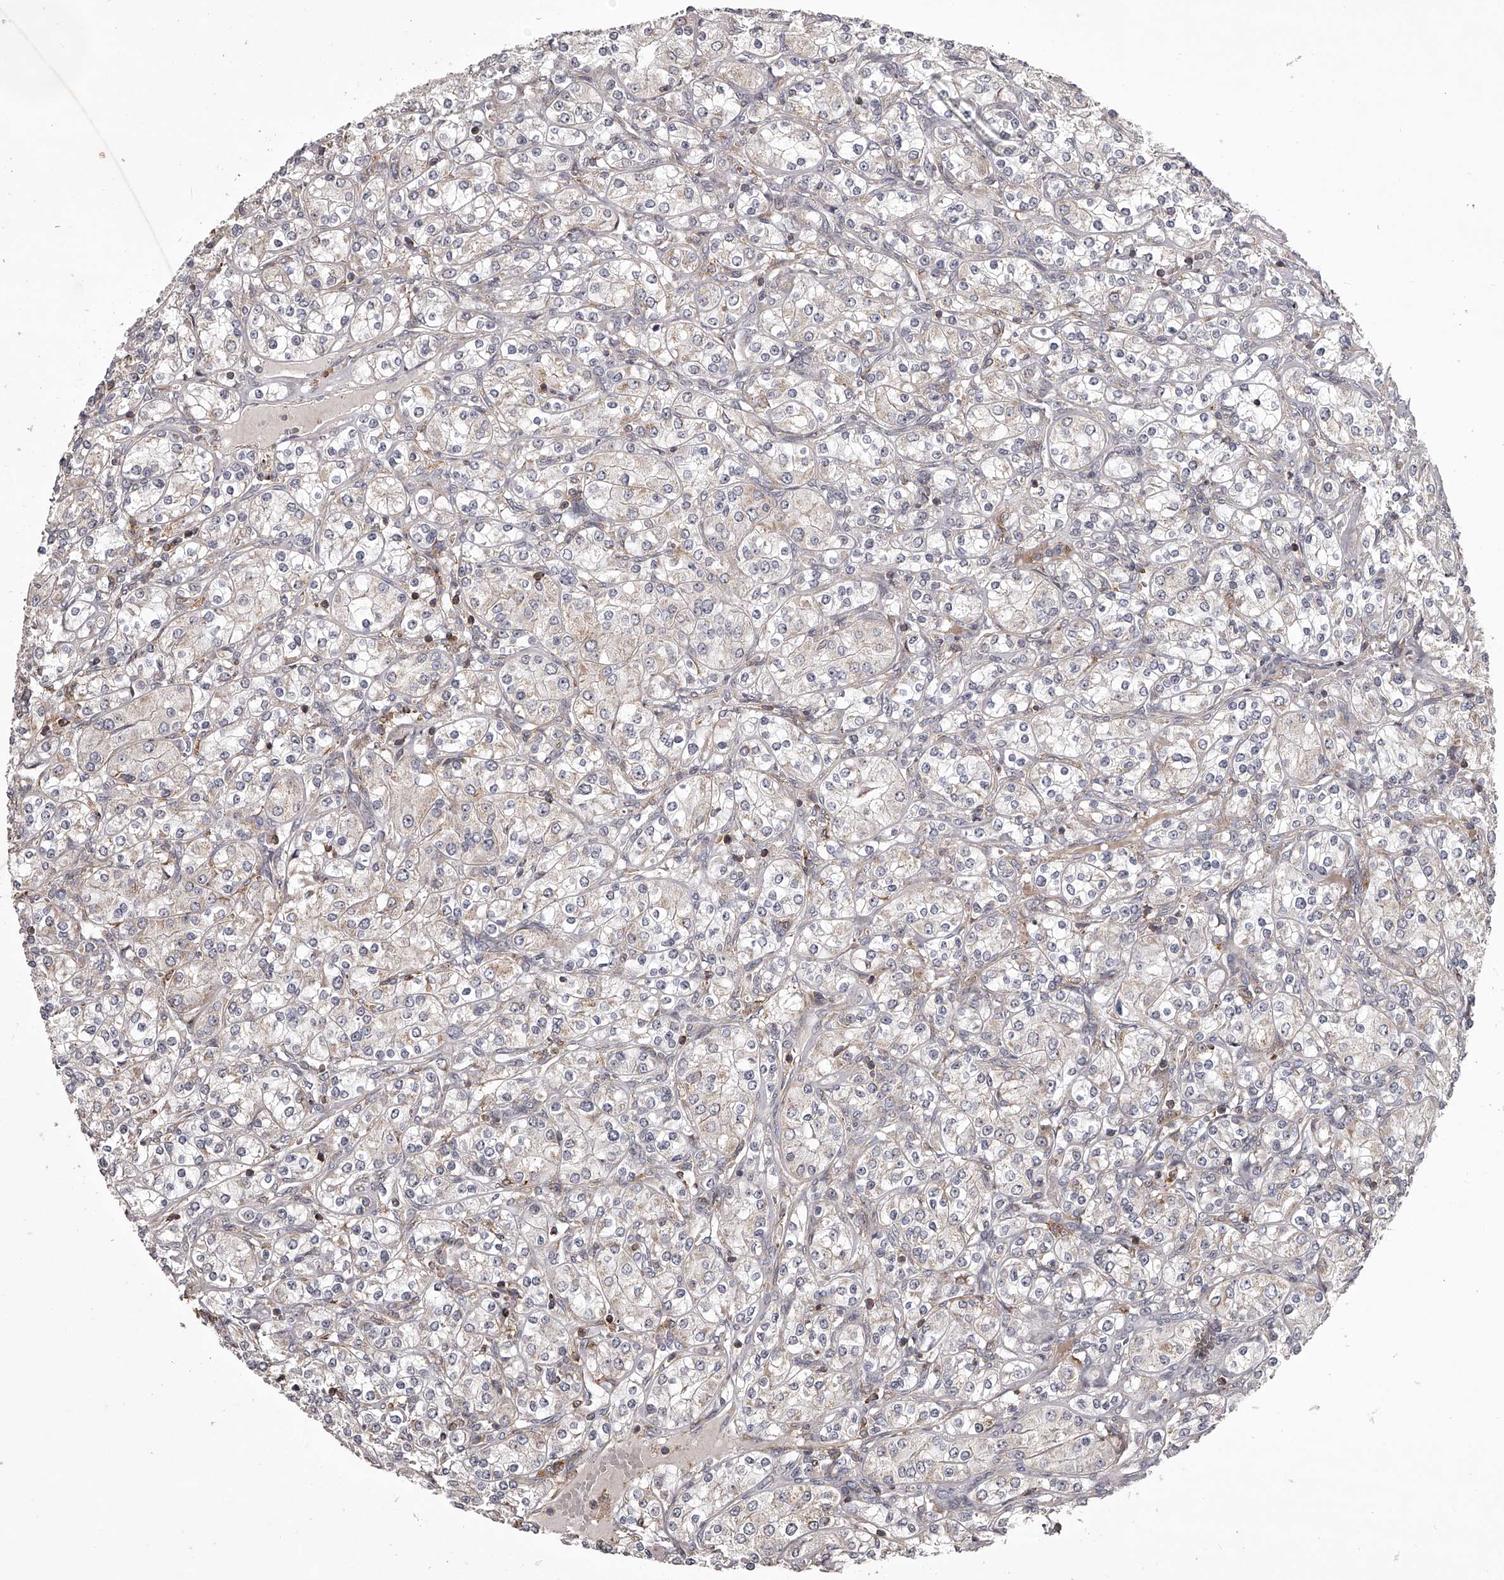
{"staining": {"intensity": "negative", "quantity": "none", "location": "none"}, "tissue": "renal cancer", "cell_type": "Tumor cells", "image_type": "cancer", "snomed": [{"axis": "morphology", "description": "Adenocarcinoma, NOS"}, {"axis": "topography", "description": "Kidney"}], "caption": "Immunohistochemistry (IHC) image of adenocarcinoma (renal) stained for a protein (brown), which demonstrates no staining in tumor cells.", "gene": "RRP36", "patient": {"sex": "male", "age": 77}}